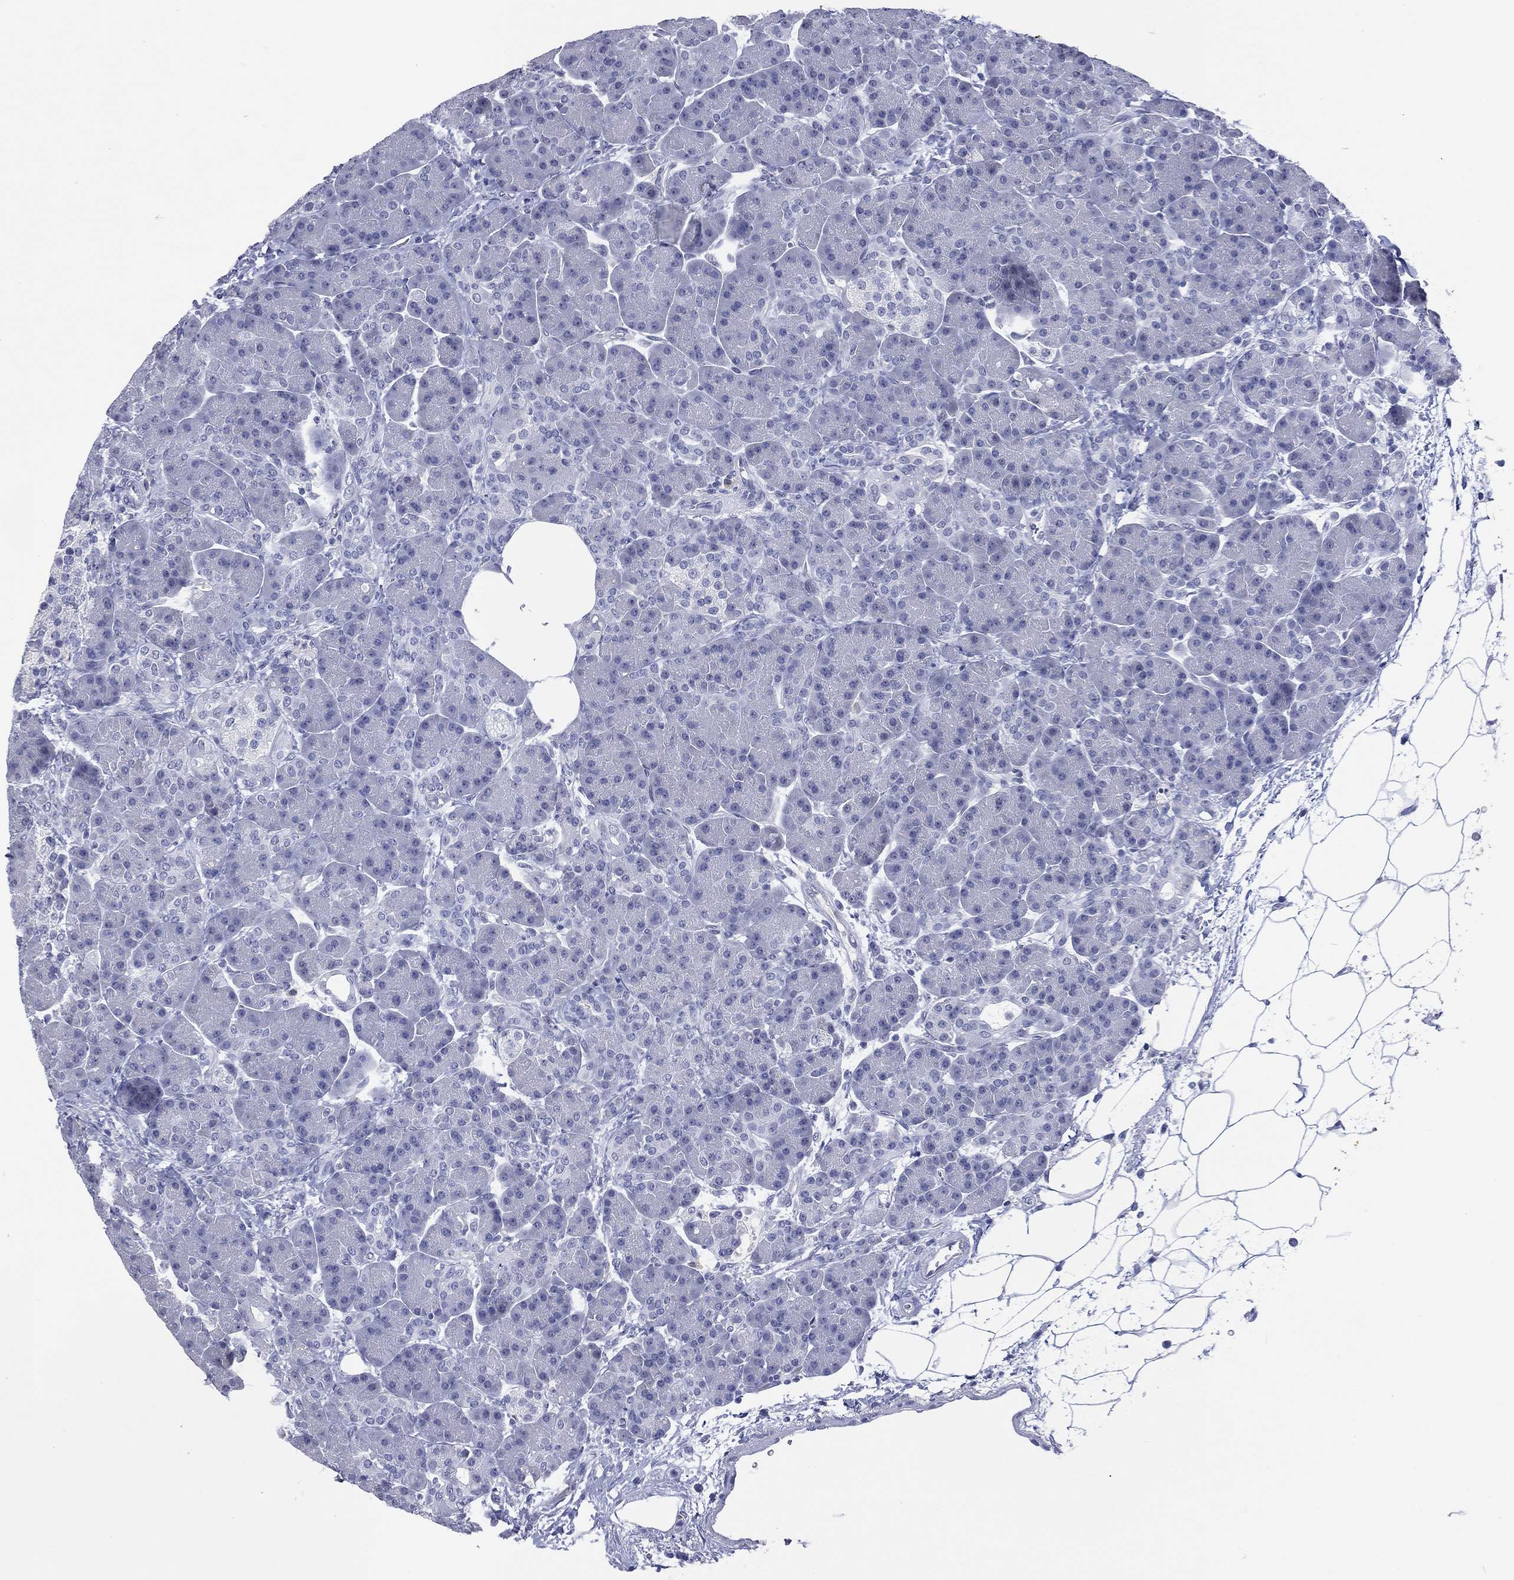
{"staining": {"intensity": "negative", "quantity": "none", "location": "none"}, "tissue": "pancreas", "cell_type": "Exocrine glandular cells", "image_type": "normal", "snomed": [{"axis": "morphology", "description": "Normal tissue, NOS"}, {"axis": "topography", "description": "Pancreas"}], "caption": "Immunohistochemistry (IHC) photomicrograph of benign pancreas: pancreas stained with DAB (3,3'-diaminobenzidine) reveals no significant protein expression in exocrine glandular cells.", "gene": "SSX1", "patient": {"sex": "female", "age": 63}}